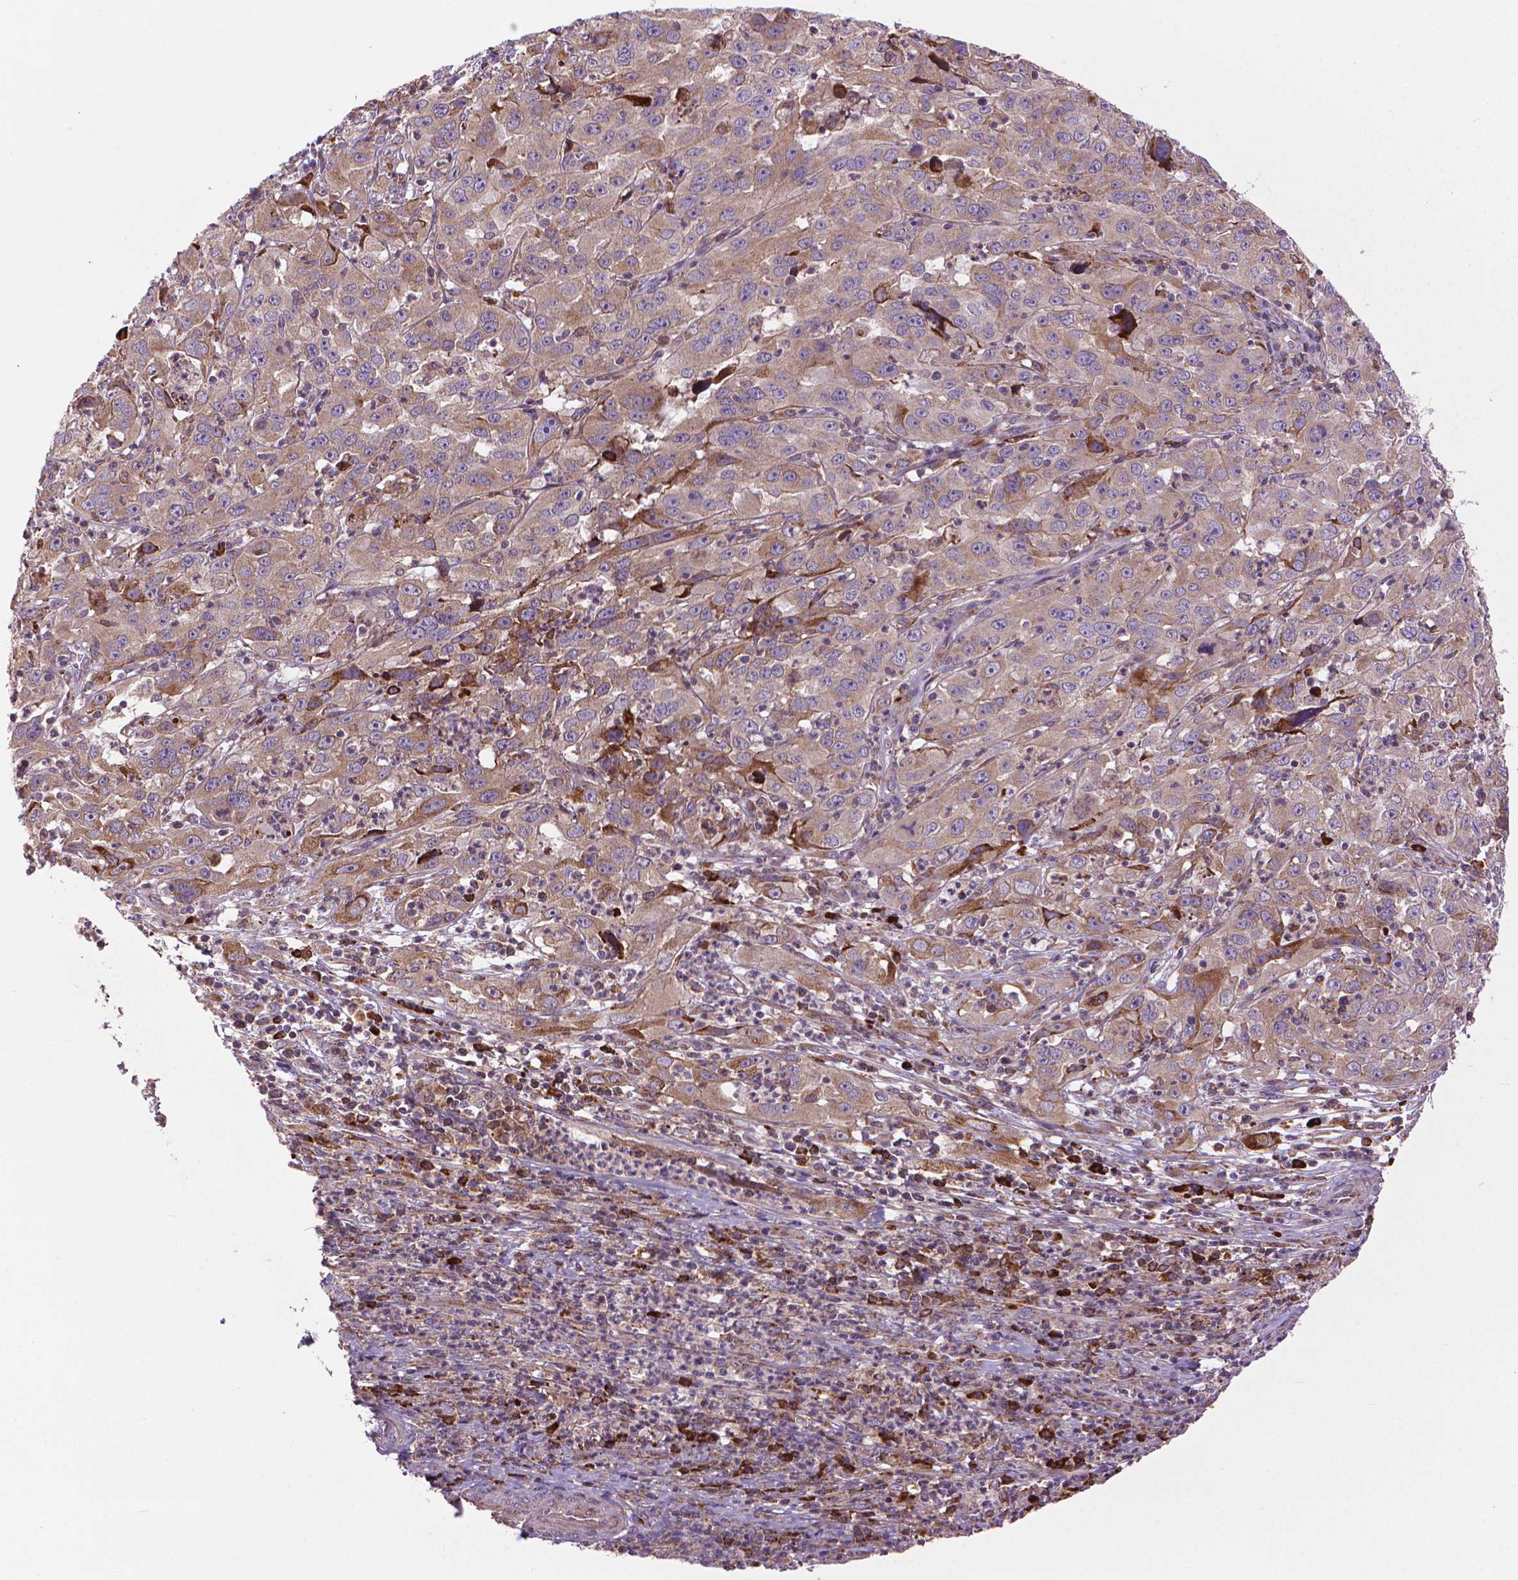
{"staining": {"intensity": "moderate", "quantity": "25%-75%", "location": "cytoplasmic/membranous"}, "tissue": "cervical cancer", "cell_type": "Tumor cells", "image_type": "cancer", "snomed": [{"axis": "morphology", "description": "Squamous cell carcinoma, NOS"}, {"axis": "topography", "description": "Cervix"}], "caption": "Immunohistochemistry (IHC) staining of cervical cancer, which reveals medium levels of moderate cytoplasmic/membranous positivity in about 25%-75% of tumor cells indicating moderate cytoplasmic/membranous protein staining. The staining was performed using DAB (brown) for protein detection and nuclei were counterstained in hematoxylin (blue).", "gene": "MYH14", "patient": {"sex": "female", "age": 32}}